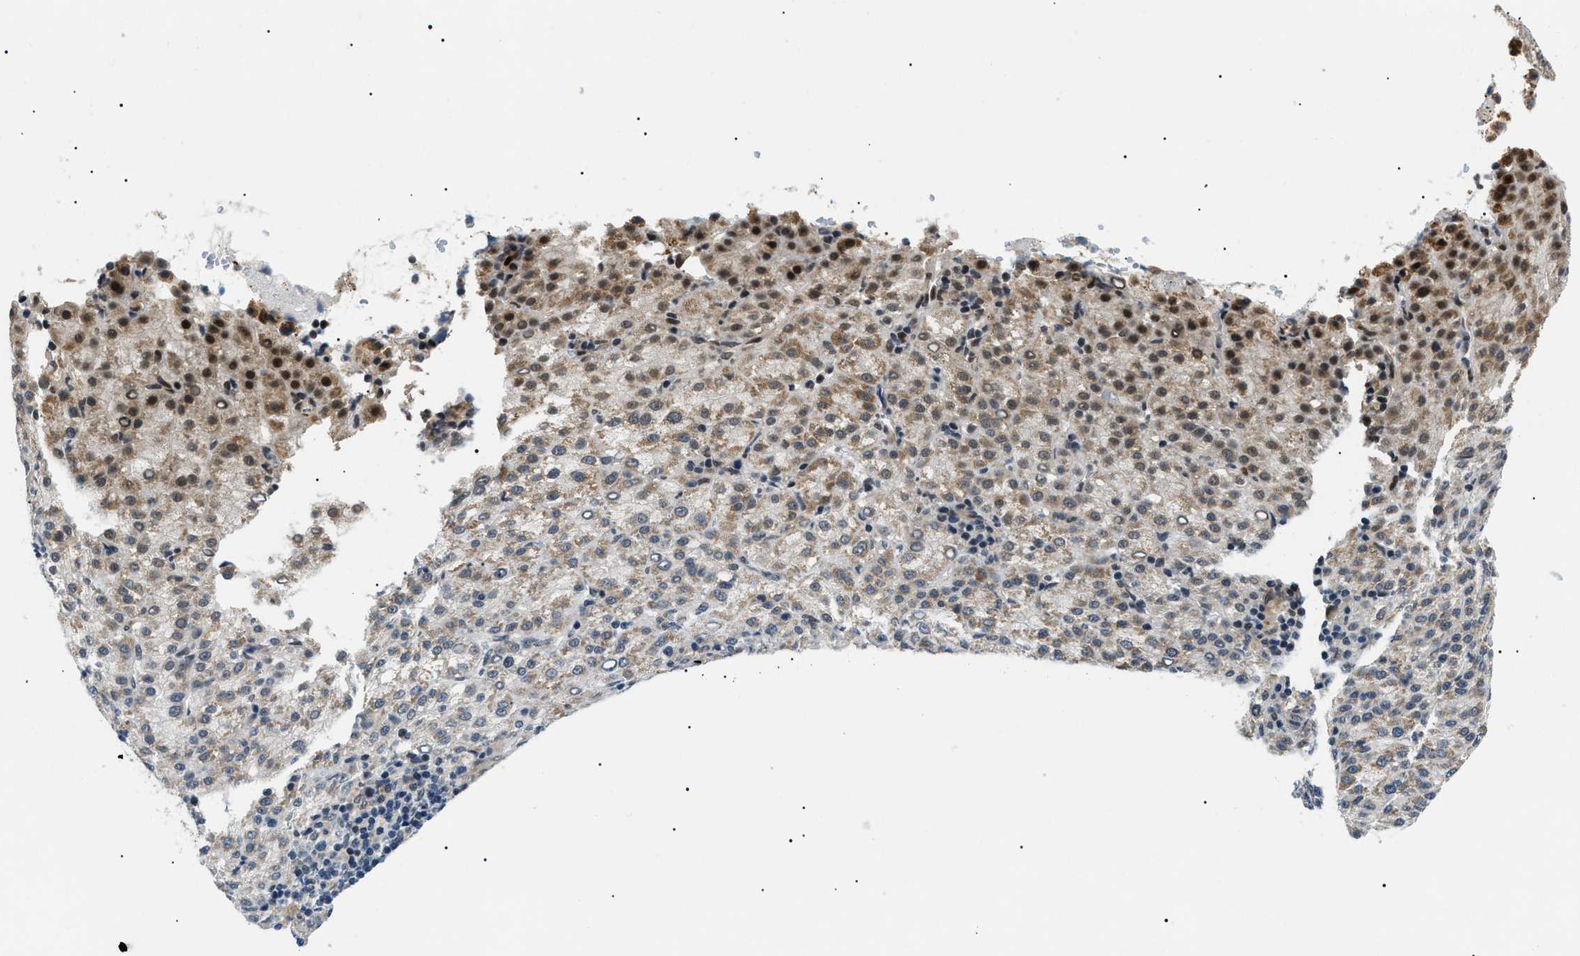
{"staining": {"intensity": "moderate", "quantity": ">75%", "location": "cytoplasmic/membranous,nuclear"}, "tissue": "liver cancer", "cell_type": "Tumor cells", "image_type": "cancer", "snomed": [{"axis": "morphology", "description": "Carcinoma, Hepatocellular, NOS"}, {"axis": "topography", "description": "Liver"}], "caption": "Liver hepatocellular carcinoma was stained to show a protein in brown. There is medium levels of moderate cytoplasmic/membranous and nuclear positivity in approximately >75% of tumor cells. (IHC, brightfield microscopy, high magnification).", "gene": "RBM15", "patient": {"sex": "female", "age": 58}}